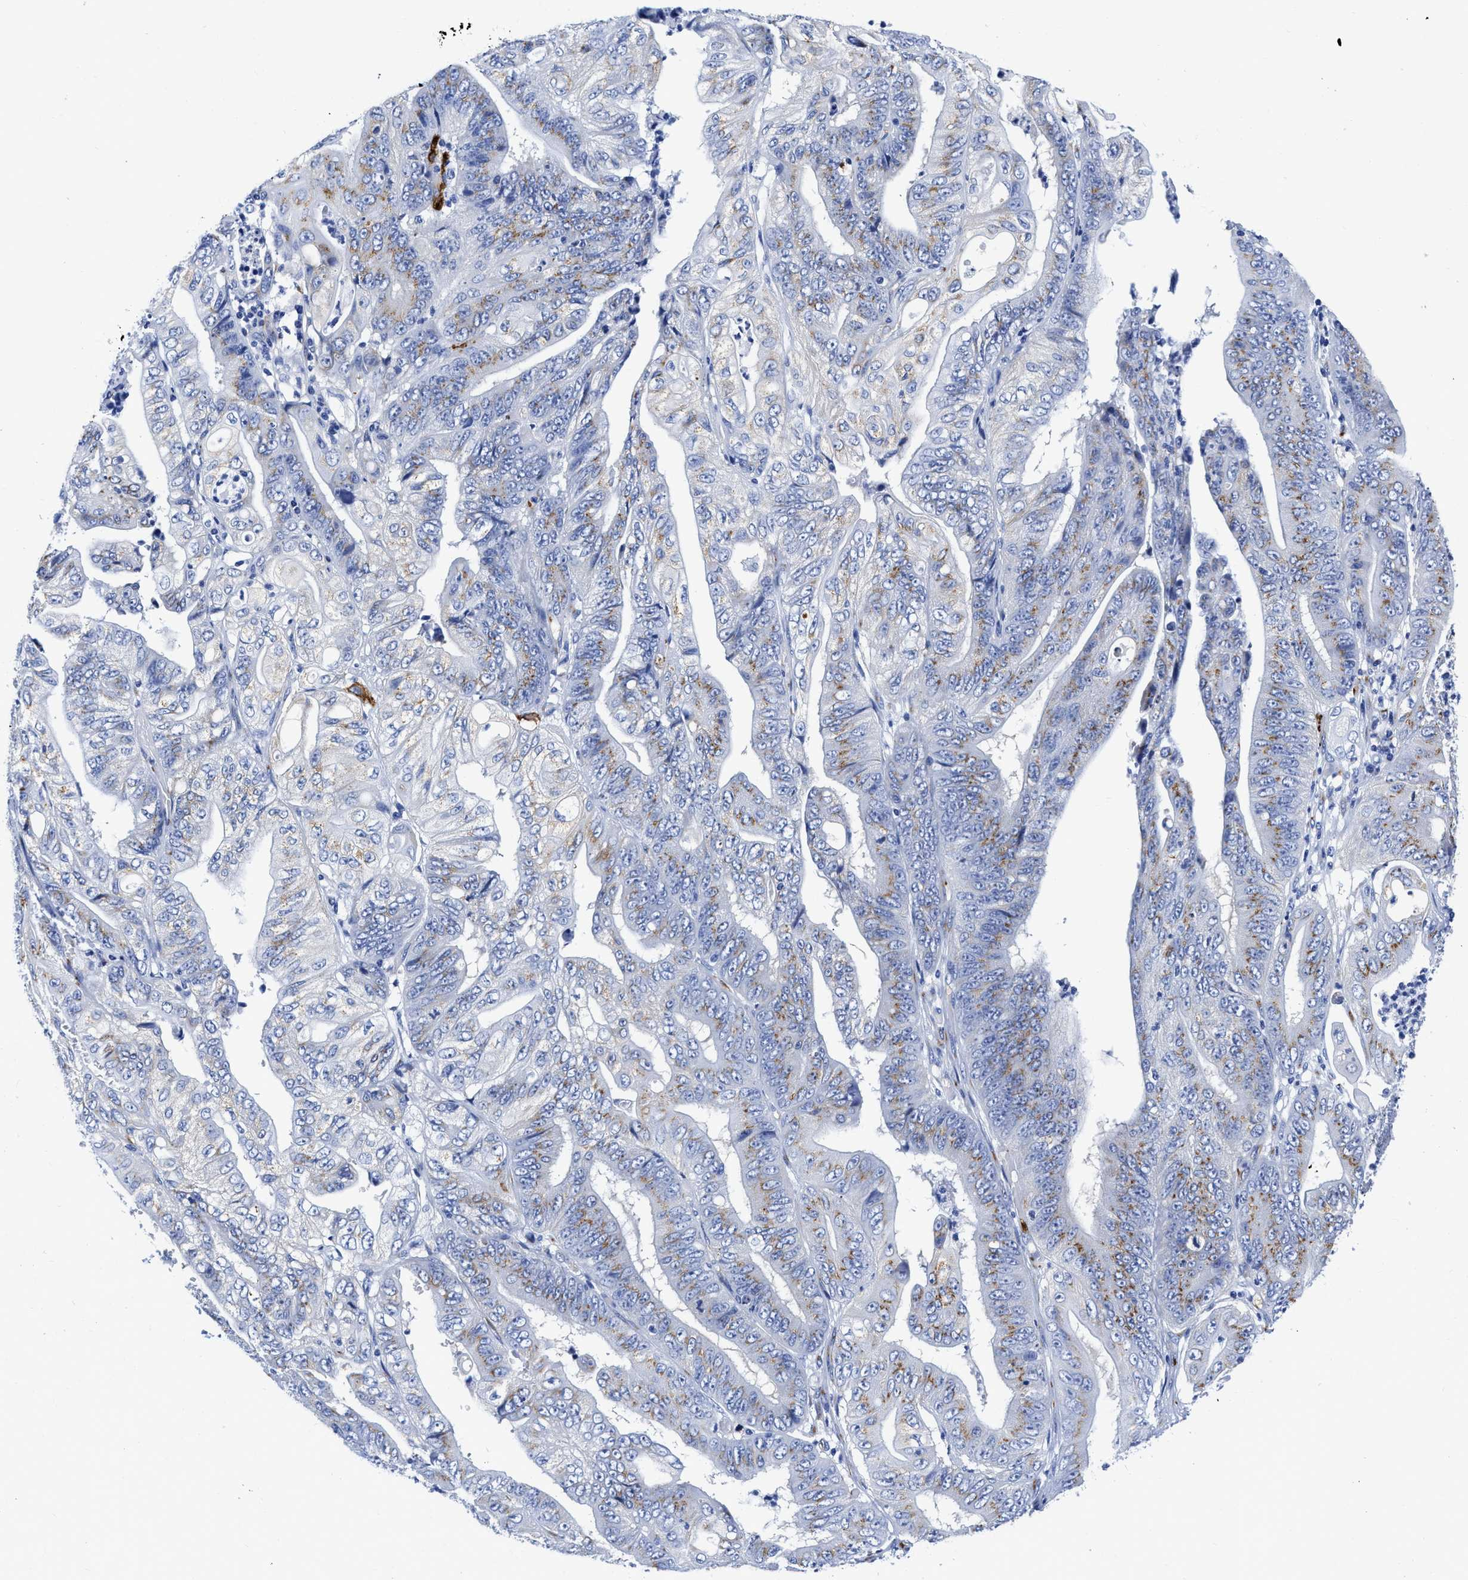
{"staining": {"intensity": "weak", "quantity": "25%-75%", "location": "cytoplasmic/membranous"}, "tissue": "stomach cancer", "cell_type": "Tumor cells", "image_type": "cancer", "snomed": [{"axis": "morphology", "description": "Adenocarcinoma, NOS"}, {"axis": "topography", "description": "Stomach"}], "caption": "Immunohistochemical staining of stomach cancer (adenocarcinoma) displays weak cytoplasmic/membranous protein positivity in approximately 25%-75% of tumor cells.", "gene": "TVP23B", "patient": {"sex": "female", "age": 73}}